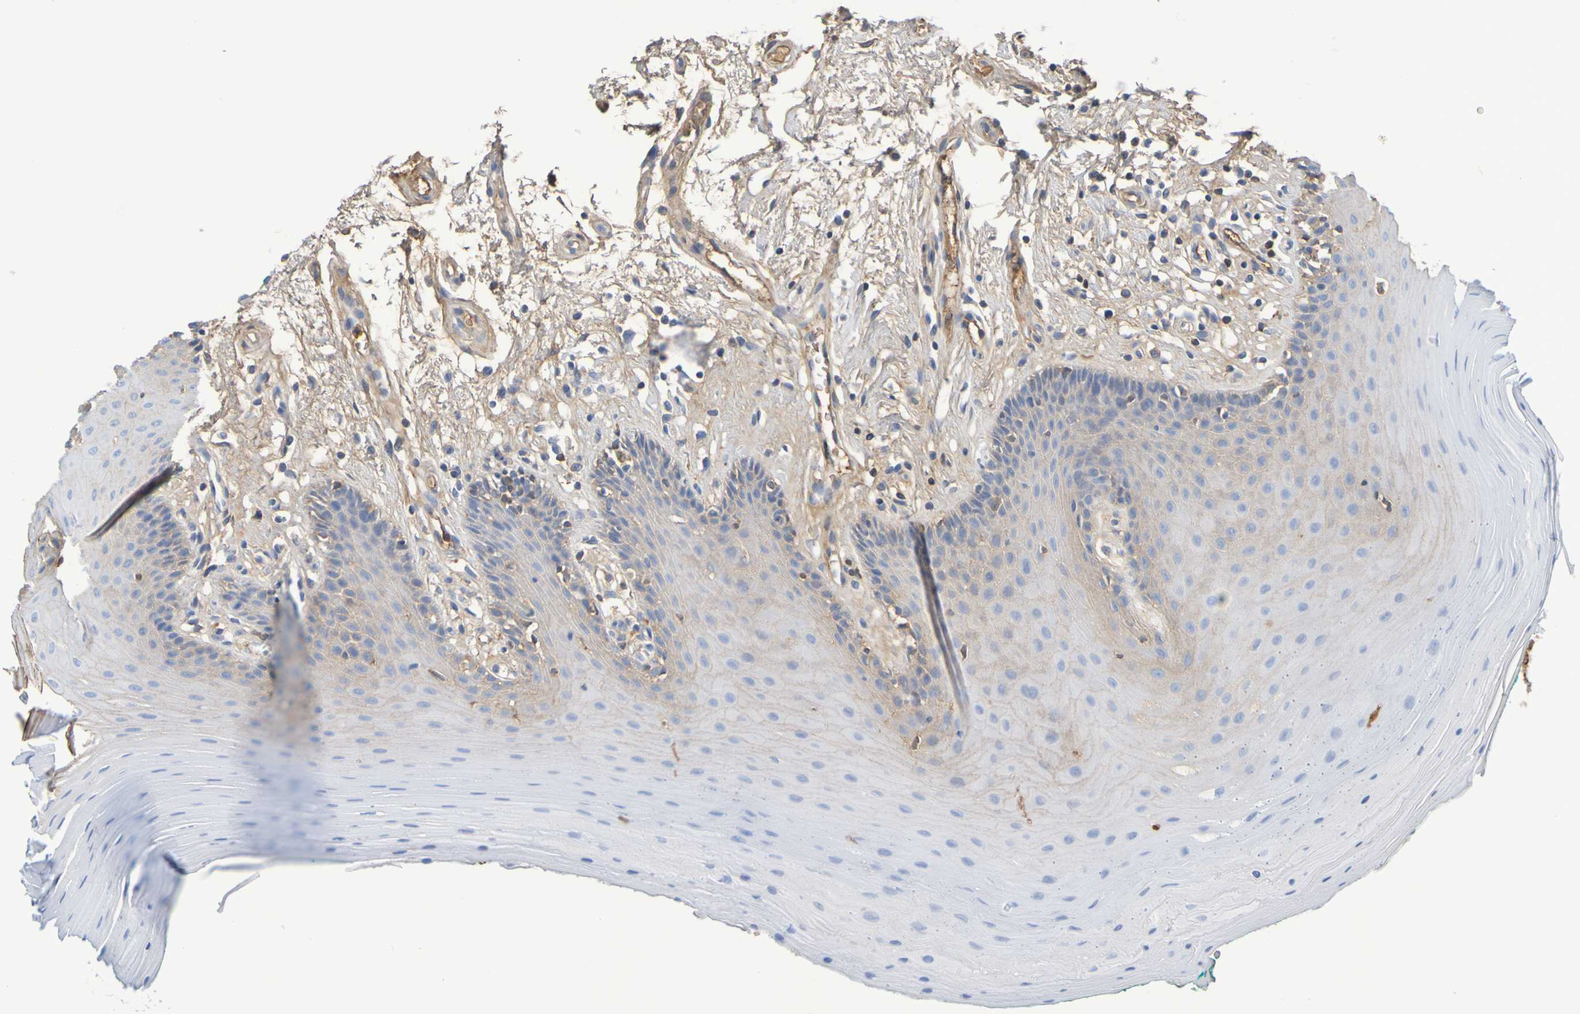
{"staining": {"intensity": "weak", "quantity": "25%-75%", "location": "cytoplasmic/membranous"}, "tissue": "oral mucosa", "cell_type": "Squamous epithelial cells", "image_type": "normal", "snomed": [{"axis": "morphology", "description": "Normal tissue, NOS"}, {"axis": "topography", "description": "Skeletal muscle"}, {"axis": "topography", "description": "Oral tissue"}], "caption": "This histopathology image exhibits normal oral mucosa stained with immunohistochemistry to label a protein in brown. The cytoplasmic/membranous of squamous epithelial cells show weak positivity for the protein. Nuclei are counter-stained blue.", "gene": "GAB3", "patient": {"sex": "male", "age": 58}}